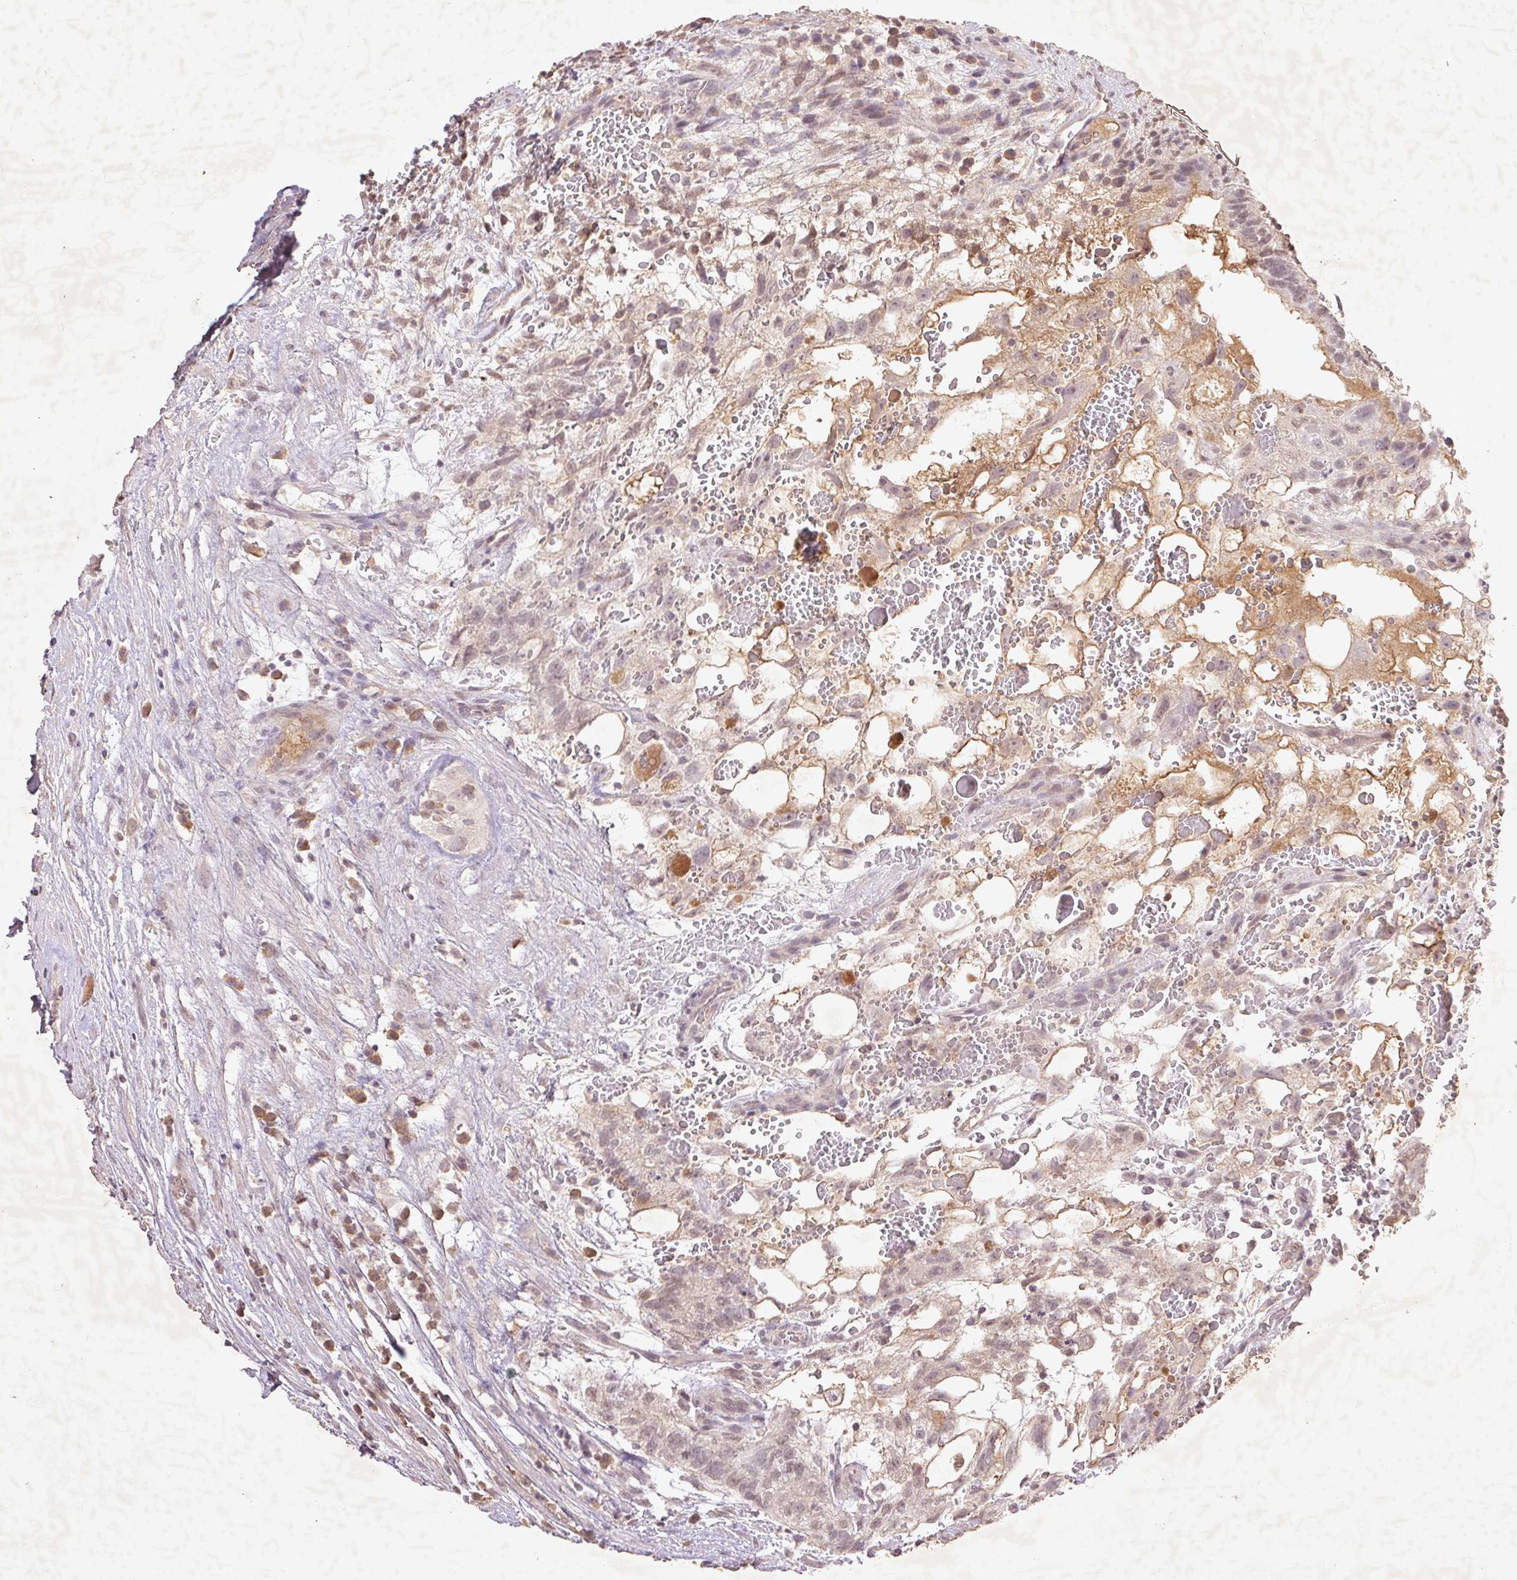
{"staining": {"intensity": "weak", "quantity": ">75%", "location": "cytoplasmic/membranous"}, "tissue": "testis cancer", "cell_type": "Tumor cells", "image_type": "cancer", "snomed": [{"axis": "morphology", "description": "Normal tissue, NOS"}, {"axis": "morphology", "description": "Carcinoma, Embryonal, NOS"}, {"axis": "topography", "description": "Testis"}], "caption": "Tumor cells display low levels of weak cytoplasmic/membranous staining in approximately >75% of cells in testis embryonal carcinoma.", "gene": "FAM168B", "patient": {"sex": "male", "age": 32}}